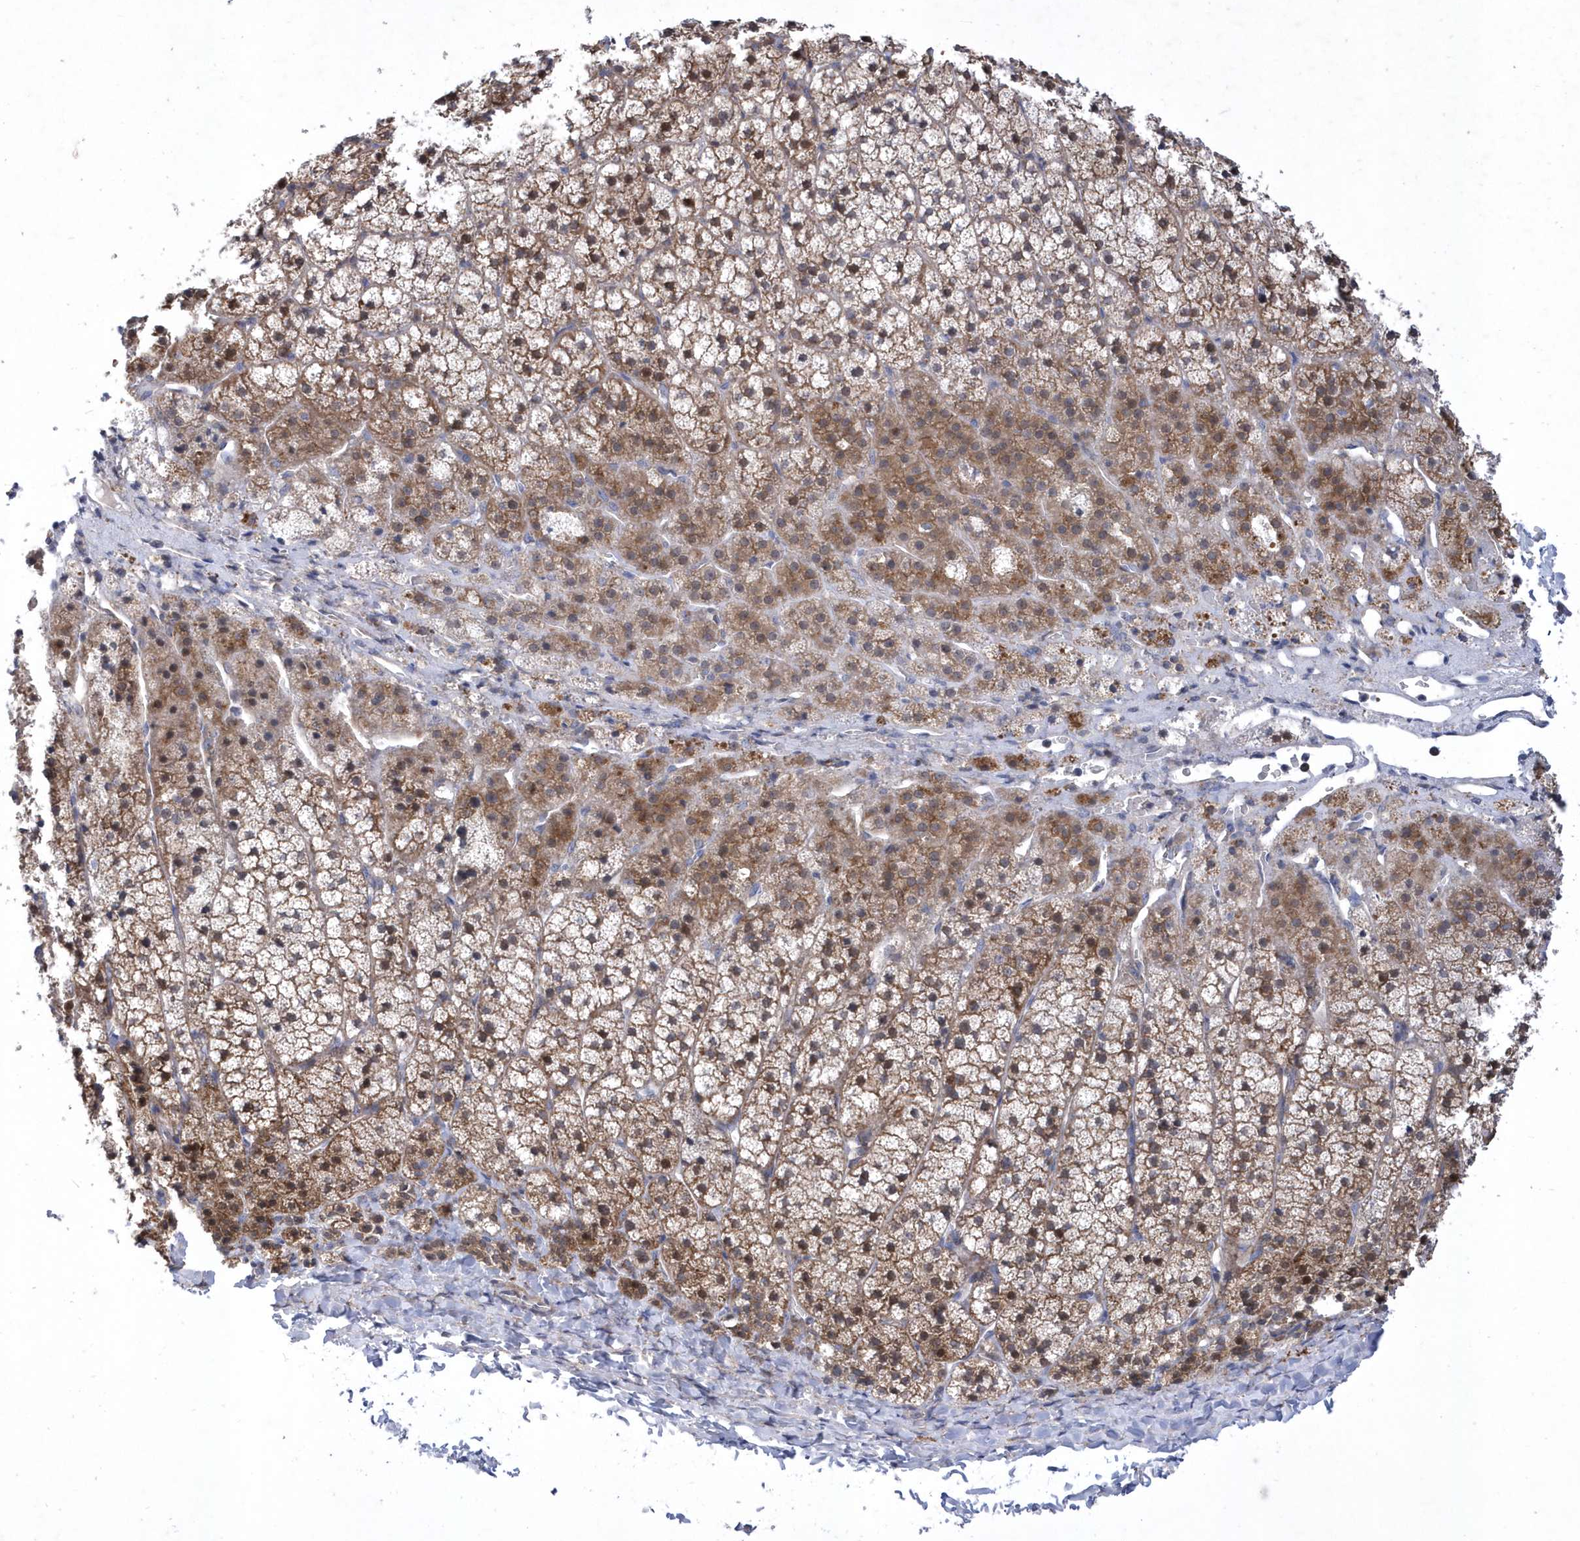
{"staining": {"intensity": "moderate", "quantity": "25%-75%", "location": "cytoplasmic/membranous"}, "tissue": "adrenal gland", "cell_type": "Glandular cells", "image_type": "normal", "snomed": [{"axis": "morphology", "description": "Normal tissue, NOS"}, {"axis": "topography", "description": "Adrenal gland"}], "caption": "DAB immunohistochemical staining of unremarkable adrenal gland shows moderate cytoplasmic/membranous protein staining in approximately 25%-75% of glandular cells. The staining was performed using DAB (3,3'-diaminobenzidine), with brown indicating positive protein expression. Nuclei are stained blue with hematoxylin.", "gene": "LONRF2", "patient": {"sex": "female", "age": 44}}